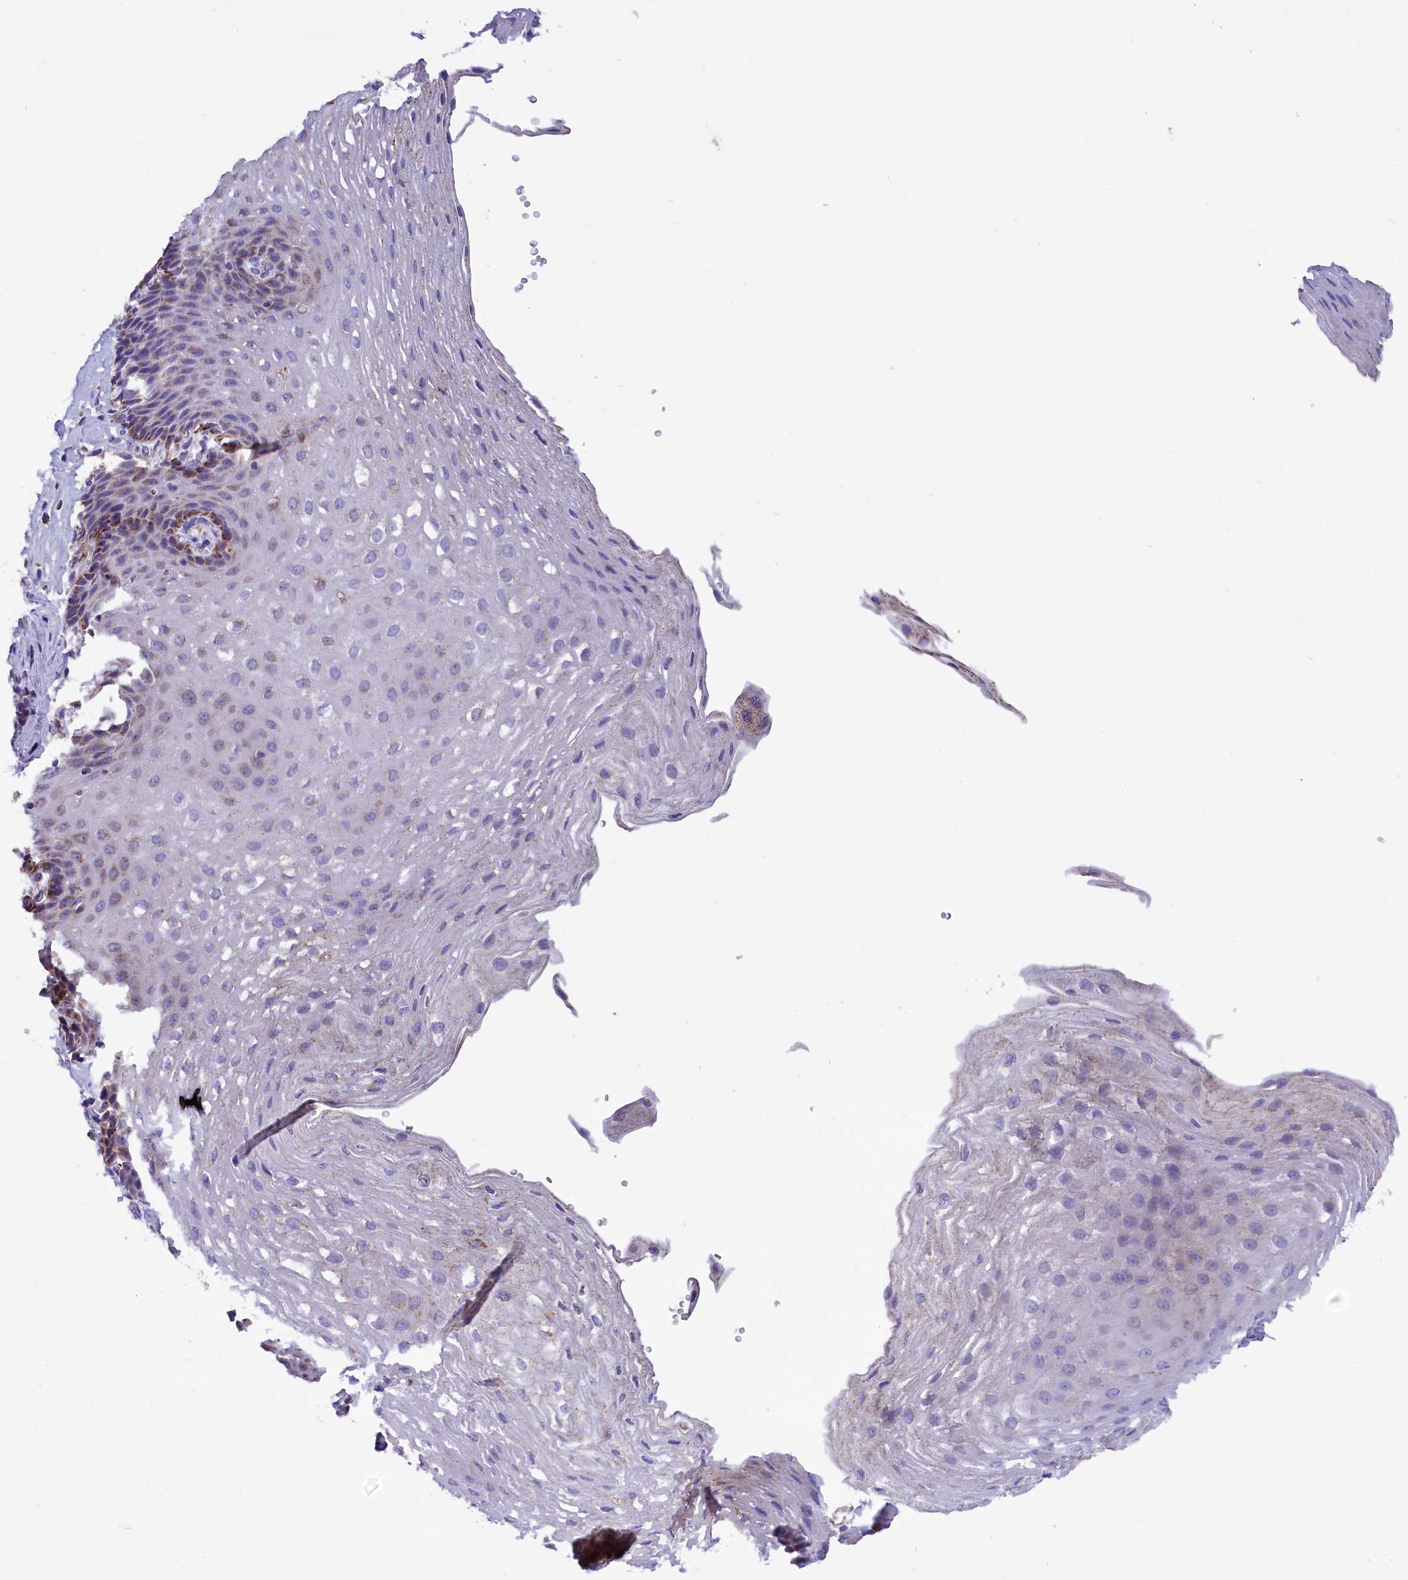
{"staining": {"intensity": "moderate", "quantity": "25%-75%", "location": "cytoplasmic/membranous"}, "tissue": "esophagus", "cell_type": "Squamous epithelial cells", "image_type": "normal", "snomed": [{"axis": "morphology", "description": "Normal tissue, NOS"}, {"axis": "topography", "description": "Esophagus"}], "caption": "Immunohistochemical staining of benign esophagus reveals moderate cytoplasmic/membranous protein staining in about 25%-75% of squamous epithelial cells. The protein is stained brown, and the nuclei are stained in blue (DAB (3,3'-diaminobenzidine) IHC with brightfield microscopy, high magnification).", "gene": "ABAT", "patient": {"sex": "female", "age": 66}}